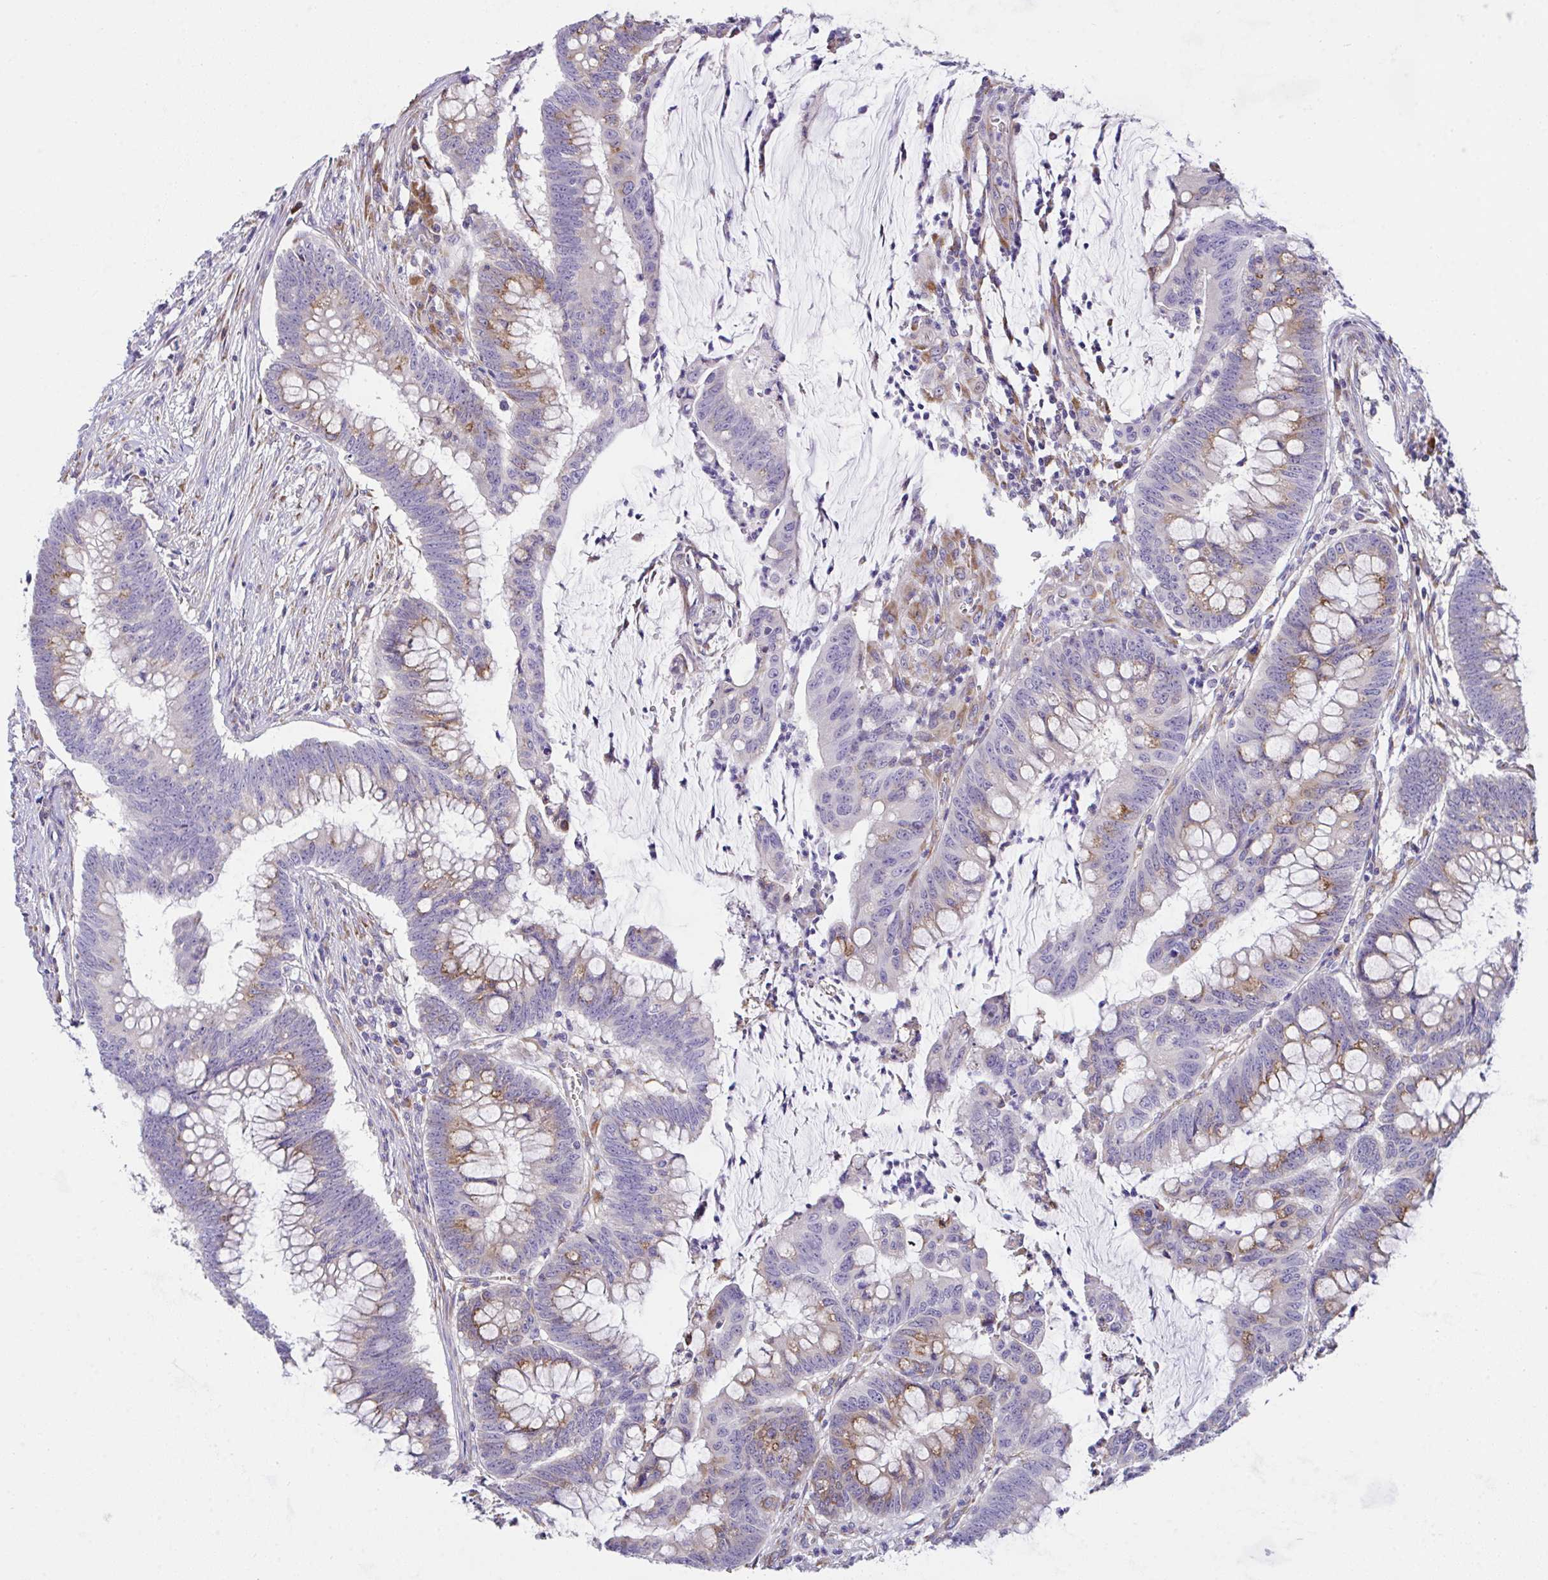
{"staining": {"intensity": "moderate", "quantity": "<25%", "location": "cytoplasmic/membranous"}, "tissue": "colorectal cancer", "cell_type": "Tumor cells", "image_type": "cancer", "snomed": [{"axis": "morphology", "description": "Adenocarcinoma, NOS"}, {"axis": "topography", "description": "Colon"}], "caption": "Immunohistochemistry photomicrograph of colorectal adenocarcinoma stained for a protein (brown), which reveals low levels of moderate cytoplasmic/membranous expression in about <25% of tumor cells.", "gene": "MIA3", "patient": {"sex": "male", "age": 62}}